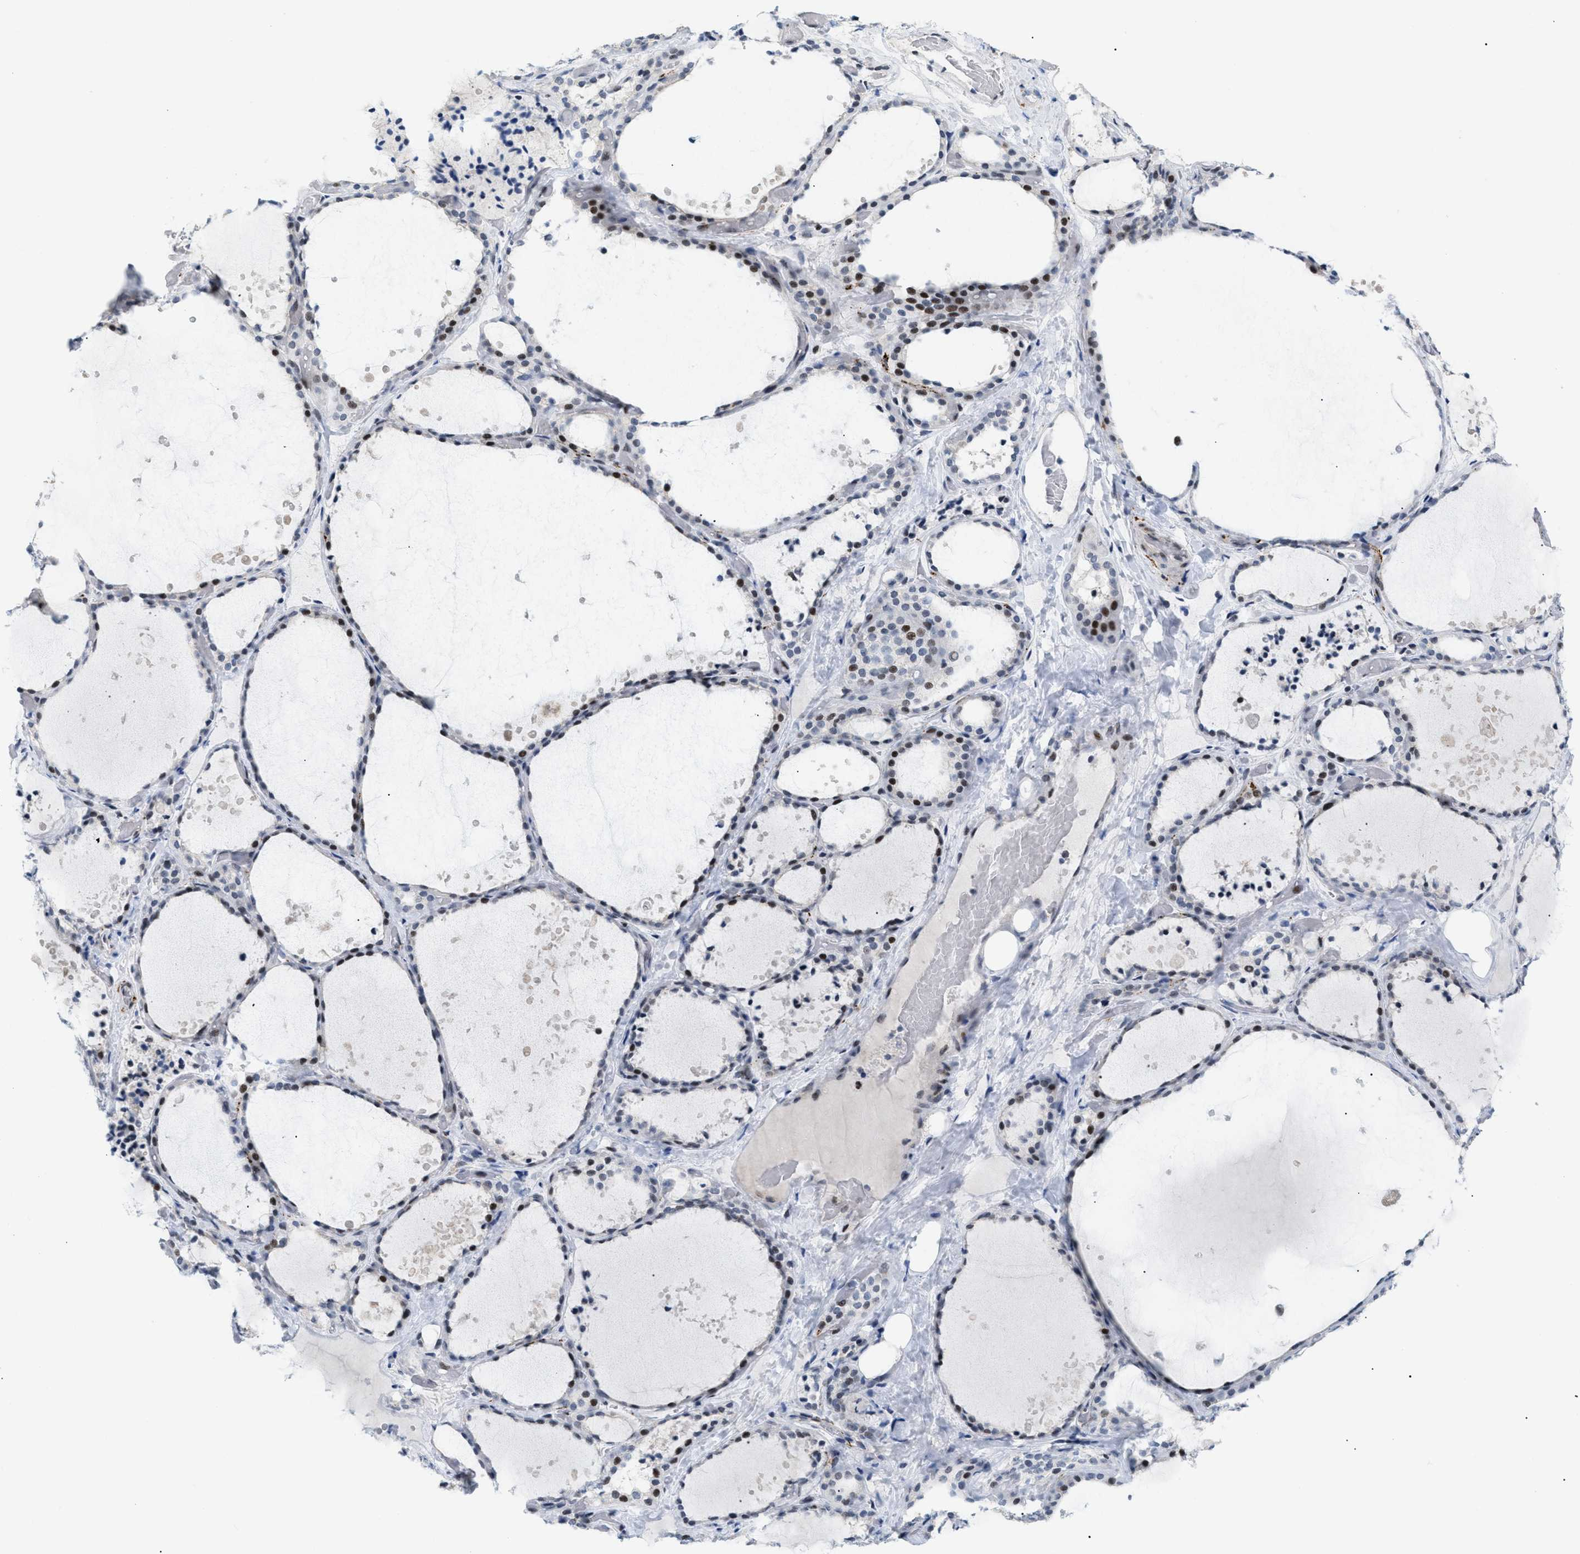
{"staining": {"intensity": "strong", "quantity": ">75%", "location": "nuclear"}, "tissue": "thyroid gland", "cell_type": "Glandular cells", "image_type": "normal", "snomed": [{"axis": "morphology", "description": "Normal tissue, NOS"}, {"axis": "topography", "description": "Thyroid gland"}], "caption": "IHC micrograph of unremarkable thyroid gland: thyroid gland stained using IHC demonstrates high levels of strong protein expression localized specifically in the nuclear of glandular cells, appearing as a nuclear brown color.", "gene": "MED1", "patient": {"sex": "female", "age": 44}}